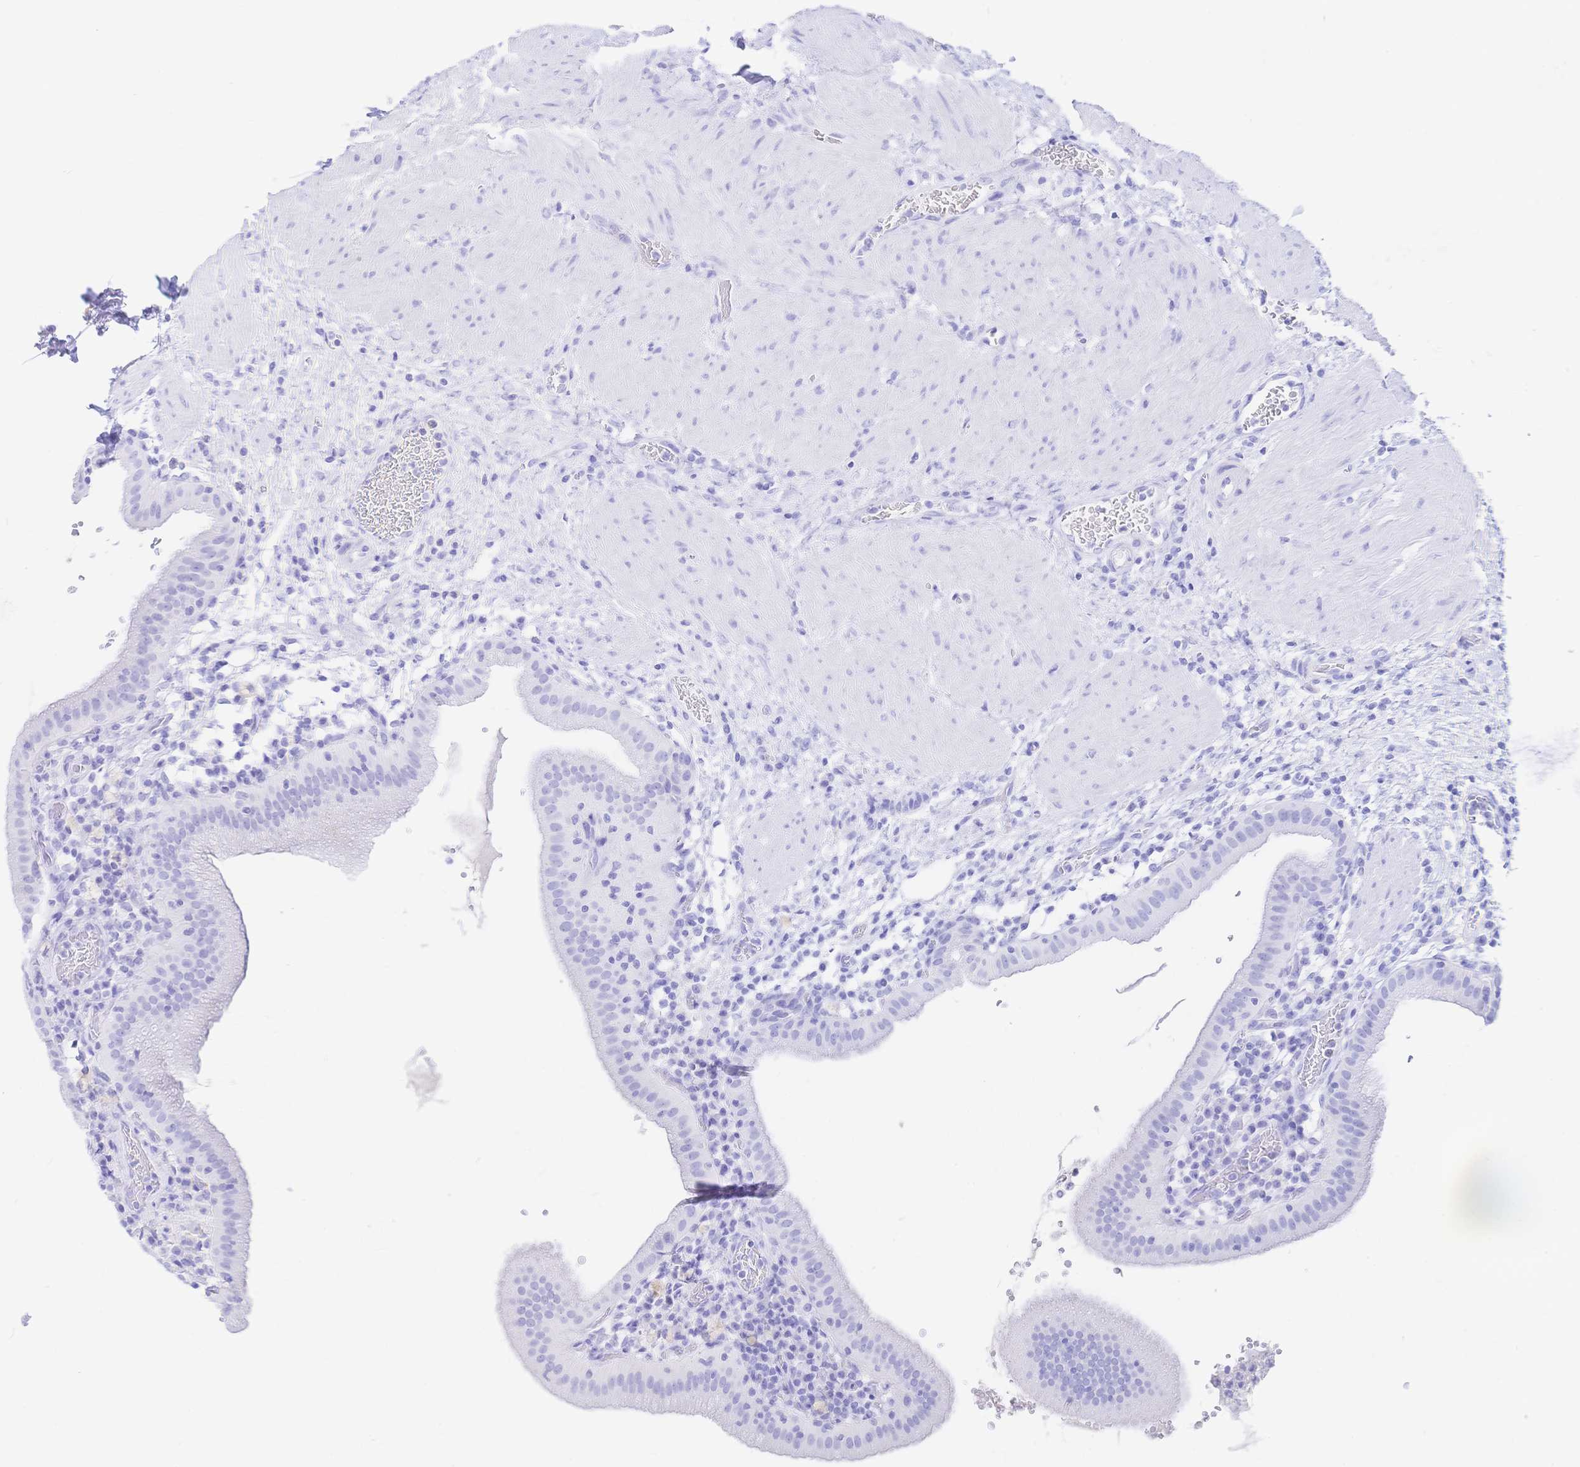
{"staining": {"intensity": "negative", "quantity": "none", "location": "none"}, "tissue": "gallbladder", "cell_type": "Glandular cells", "image_type": "normal", "snomed": [{"axis": "morphology", "description": "Normal tissue, NOS"}, {"axis": "topography", "description": "Gallbladder"}], "caption": "IHC image of benign human gallbladder stained for a protein (brown), which demonstrates no positivity in glandular cells. (DAB immunohistochemistry (IHC), high magnification).", "gene": "UMOD", "patient": {"sex": "male", "age": 26}}